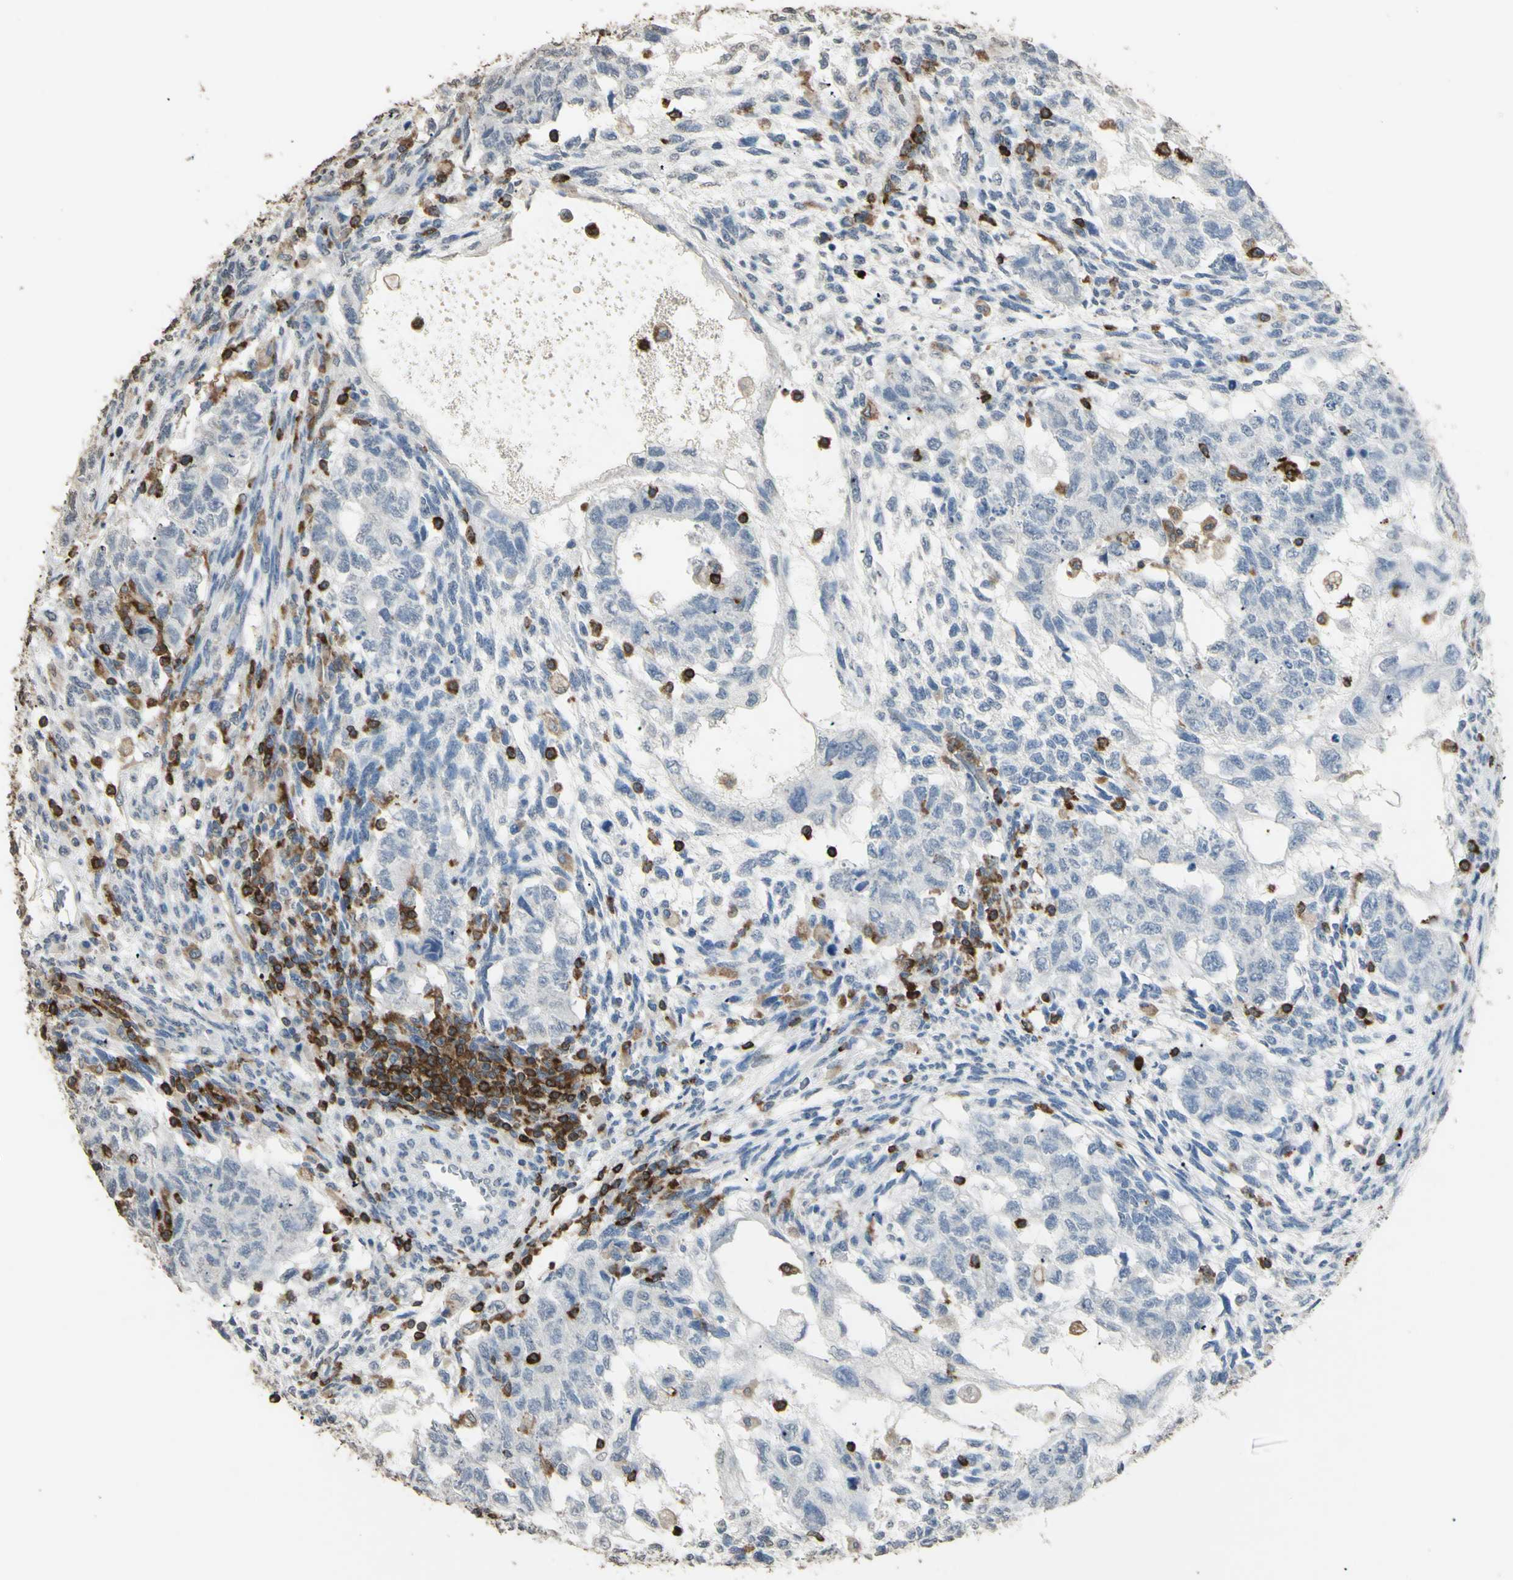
{"staining": {"intensity": "negative", "quantity": "none", "location": "none"}, "tissue": "testis cancer", "cell_type": "Tumor cells", "image_type": "cancer", "snomed": [{"axis": "morphology", "description": "Normal tissue, NOS"}, {"axis": "morphology", "description": "Carcinoma, Embryonal, NOS"}, {"axis": "topography", "description": "Testis"}], "caption": "An image of testis cancer stained for a protein demonstrates no brown staining in tumor cells.", "gene": "PSTPIP1", "patient": {"sex": "male", "age": 36}}